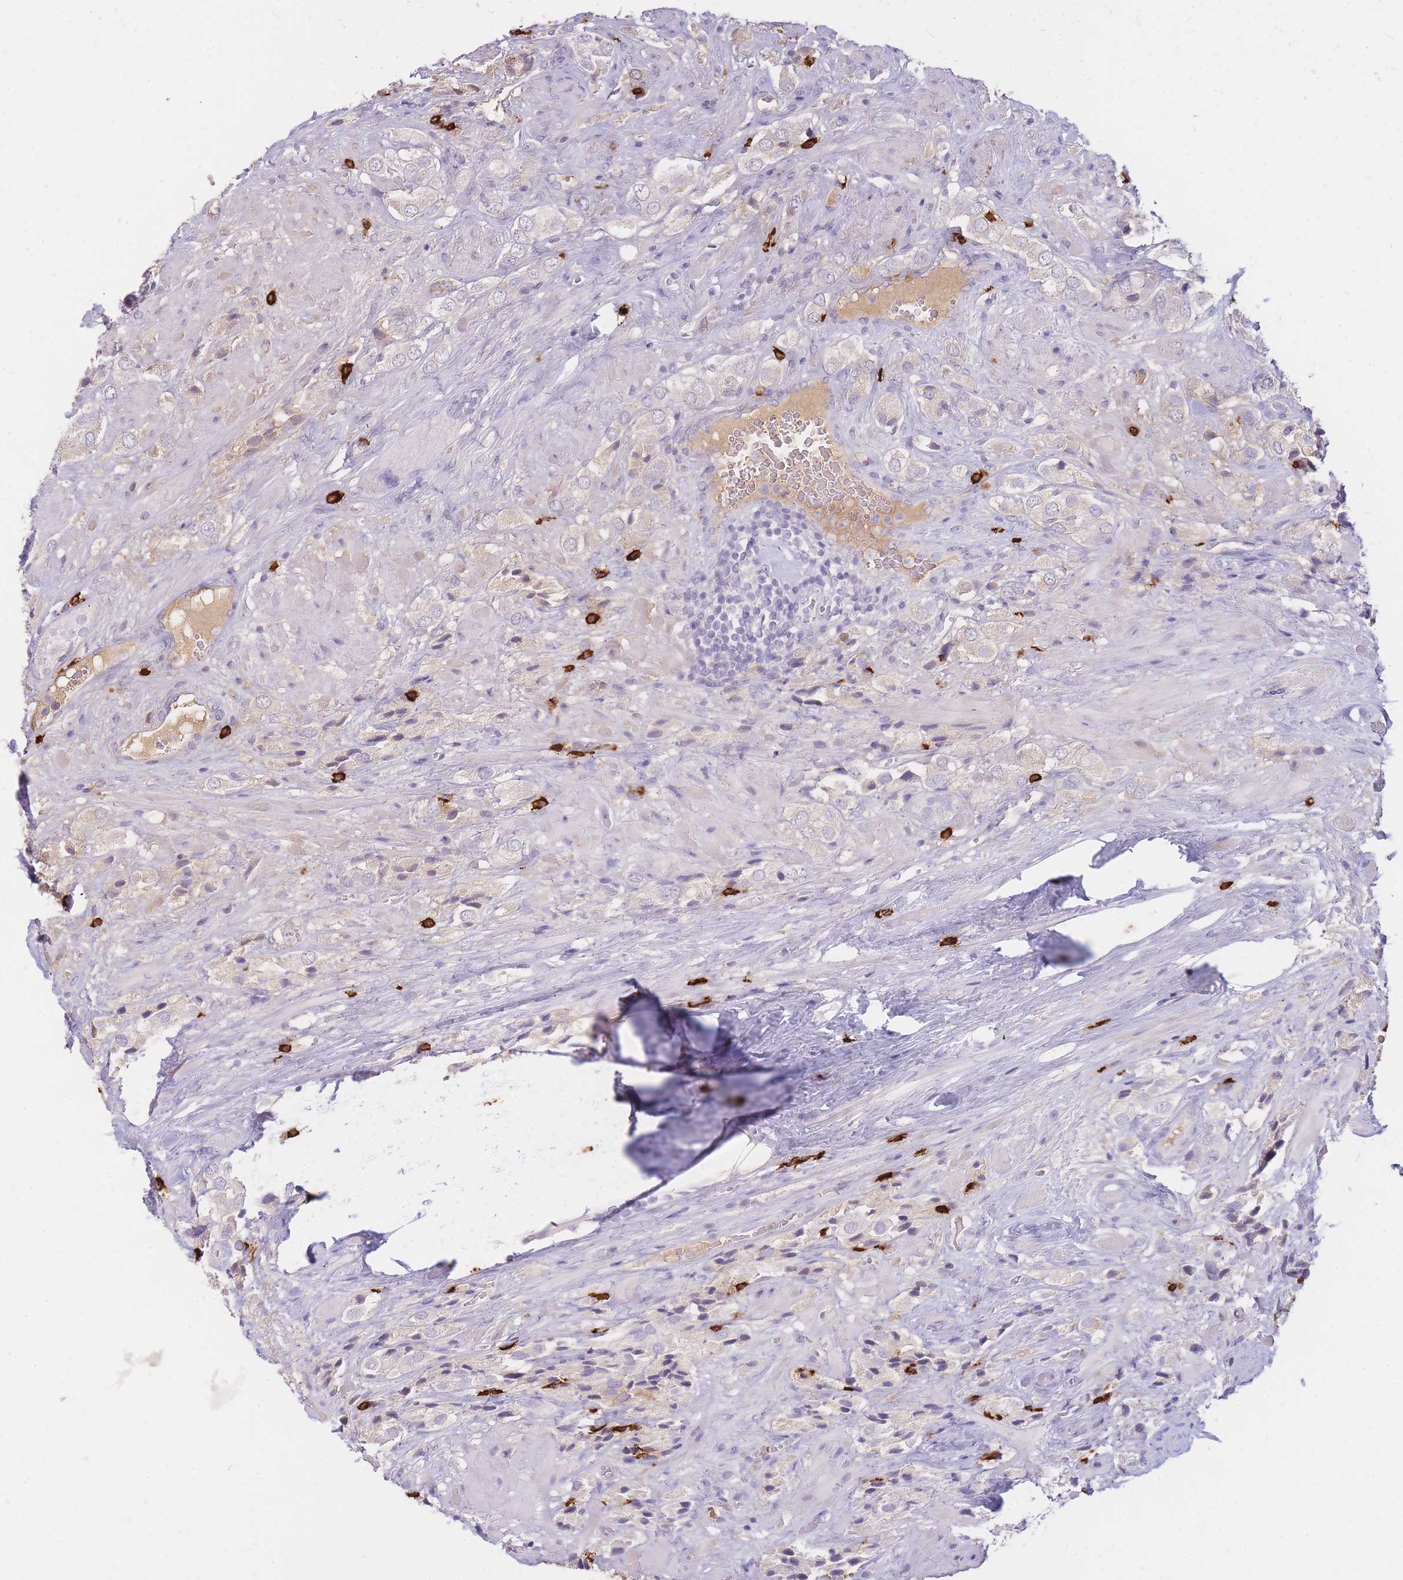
{"staining": {"intensity": "negative", "quantity": "none", "location": "none"}, "tissue": "prostate cancer", "cell_type": "Tumor cells", "image_type": "cancer", "snomed": [{"axis": "morphology", "description": "Adenocarcinoma, High grade"}, {"axis": "topography", "description": "Prostate and seminal vesicle, NOS"}], "caption": "IHC of human prostate cancer (high-grade adenocarcinoma) shows no positivity in tumor cells.", "gene": "TPSD1", "patient": {"sex": "male", "age": 64}}